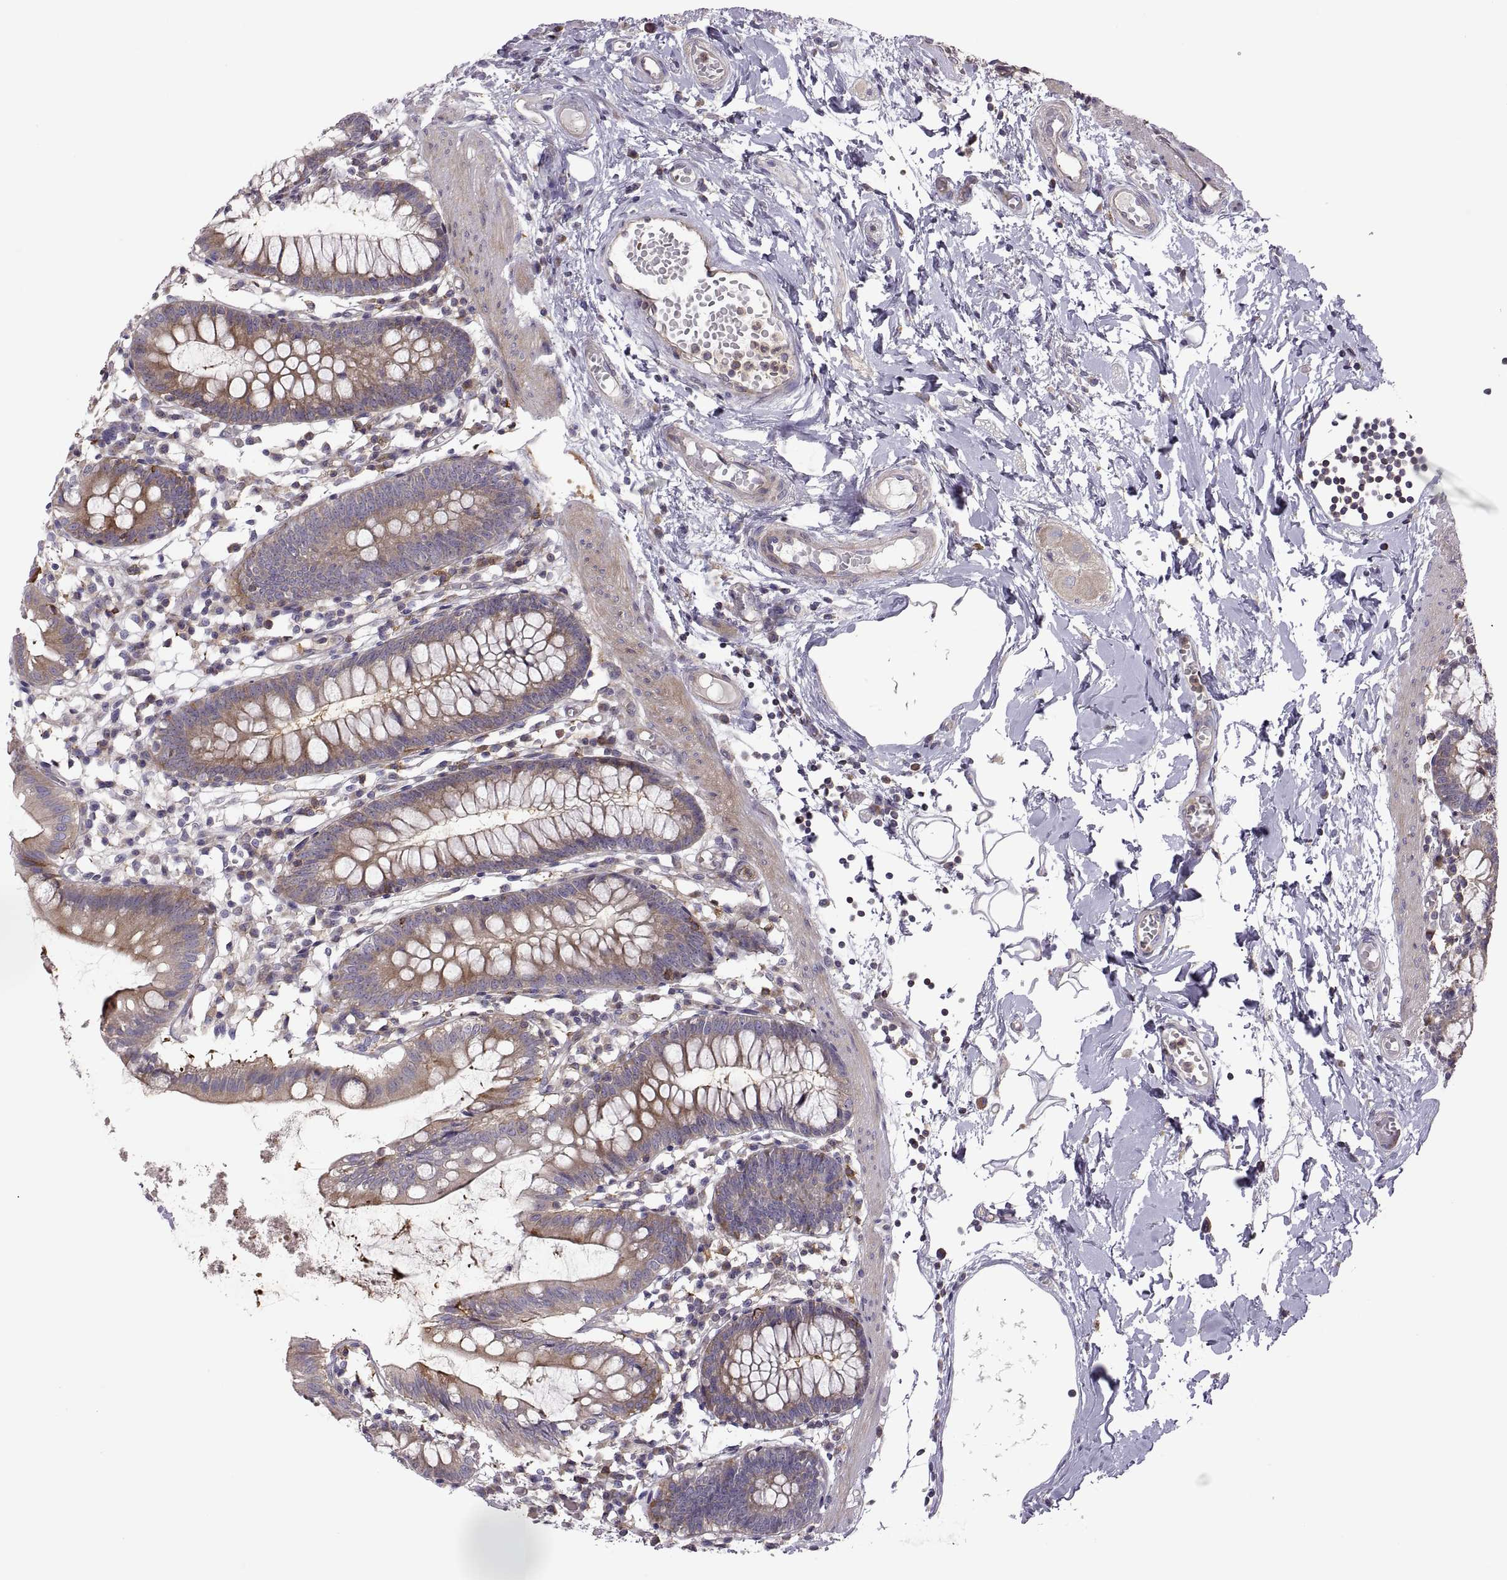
{"staining": {"intensity": "weak", "quantity": "25%-75%", "location": "cytoplasmic/membranous"}, "tissue": "small intestine", "cell_type": "Glandular cells", "image_type": "normal", "snomed": [{"axis": "morphology", "description": "Normal tissue, NOS"}, {"axis": "topography", "description": "Small intestine"}], "caption": "Immunohistochemistry of unremarkable small intestine shows low levels of weak cytoplasmic/membranous staining in approximately 25%-75% of glandular cells.", "gene": "SPATA32", "patient": {"sex": "female", "age": 90}}